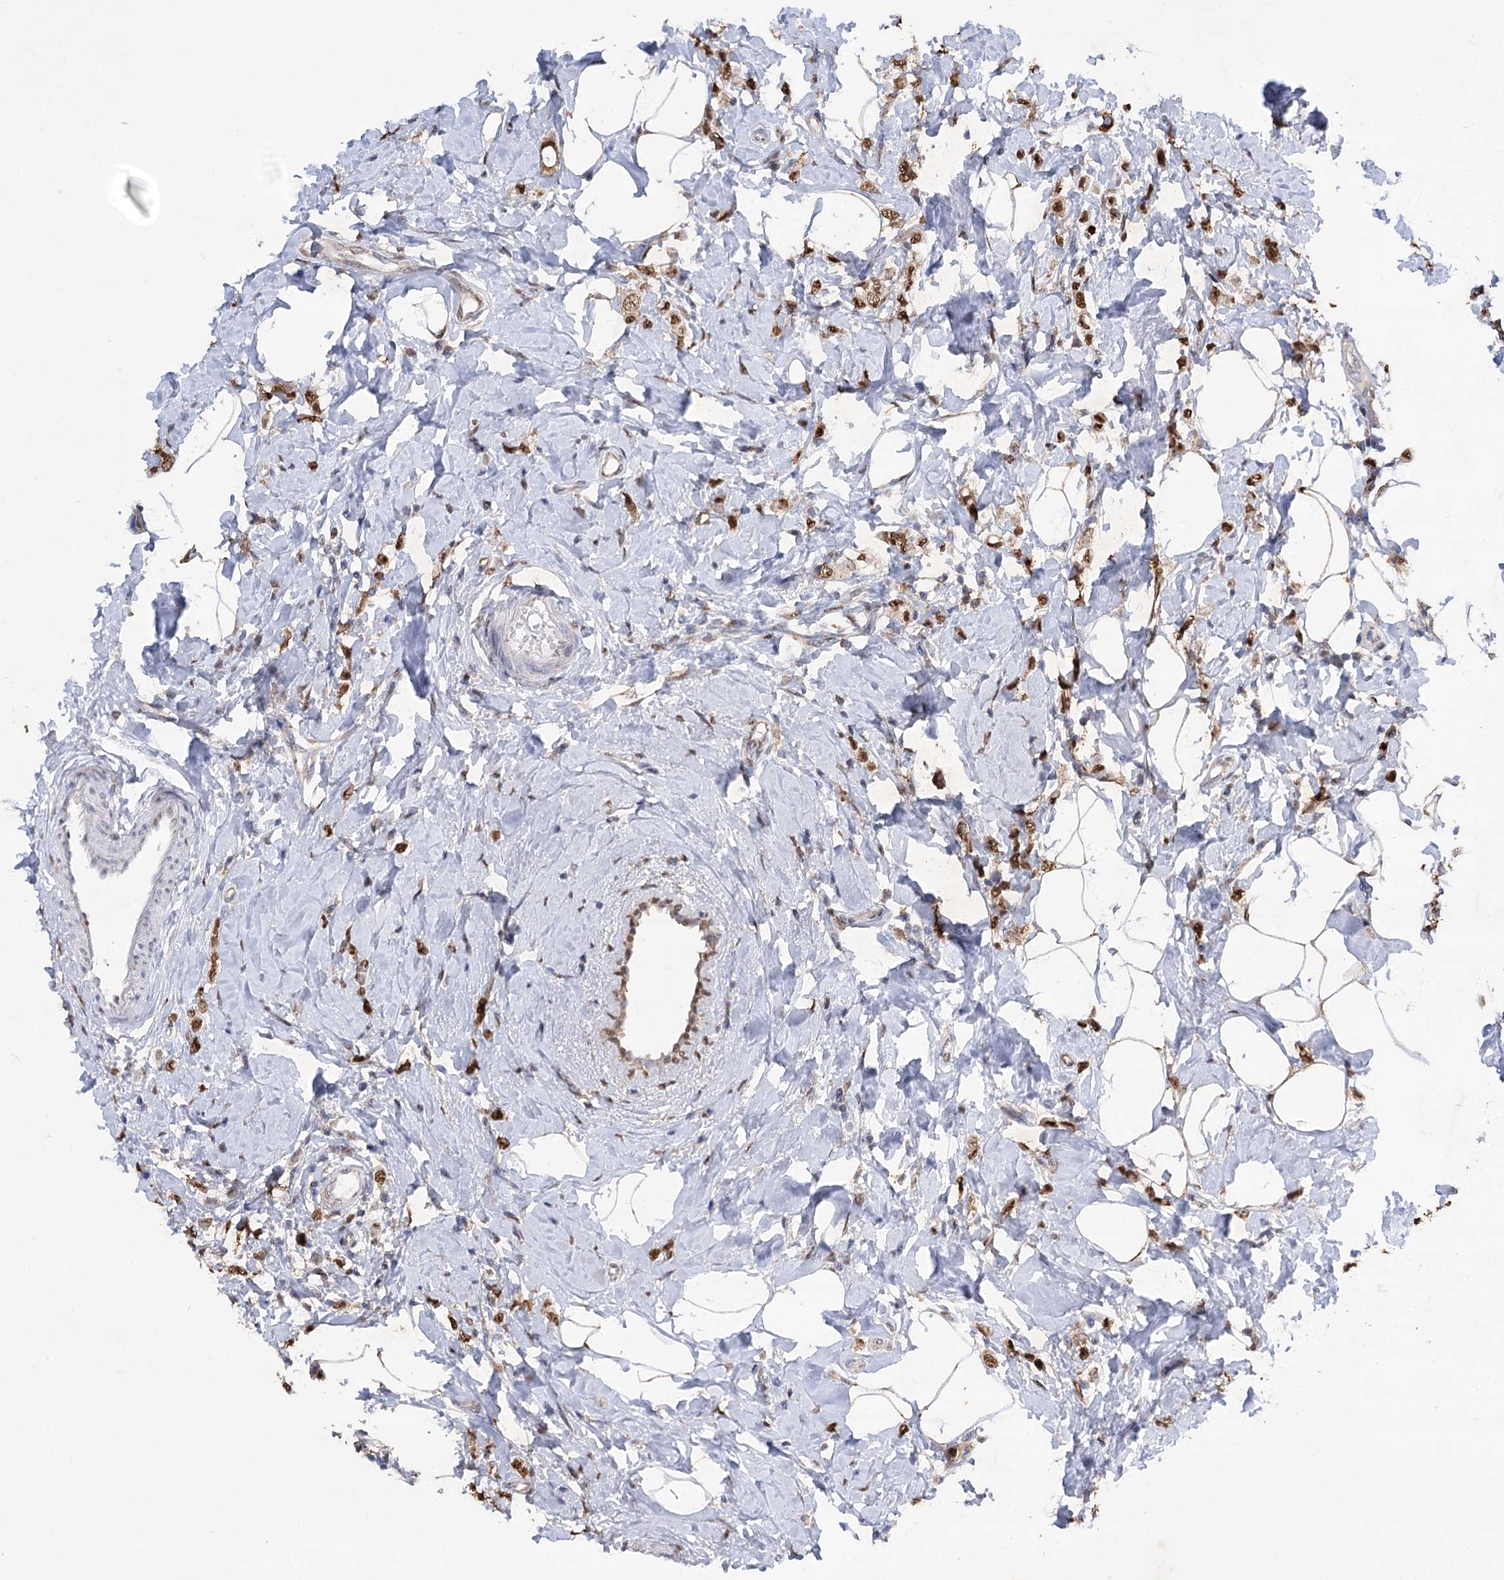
{"staining": {"intensity": "strong", "quantity": ">75%", "location": "nuclear"}, "tissue": "breast cancer", "cell_type": "Tumor cells", "image_type": "cancer", "snomed": [{"axis": "morphology", "description": "Lobular carcinoma"}, {"axis": "topography", "description": "Breast"}], "caption": "Breast cancer (lobular carcinoma) stained for a protein shows strong nuclear positivity in tumor cells.", "gene": "NFU1", "patient": {"sex": "female", "age": 47}}